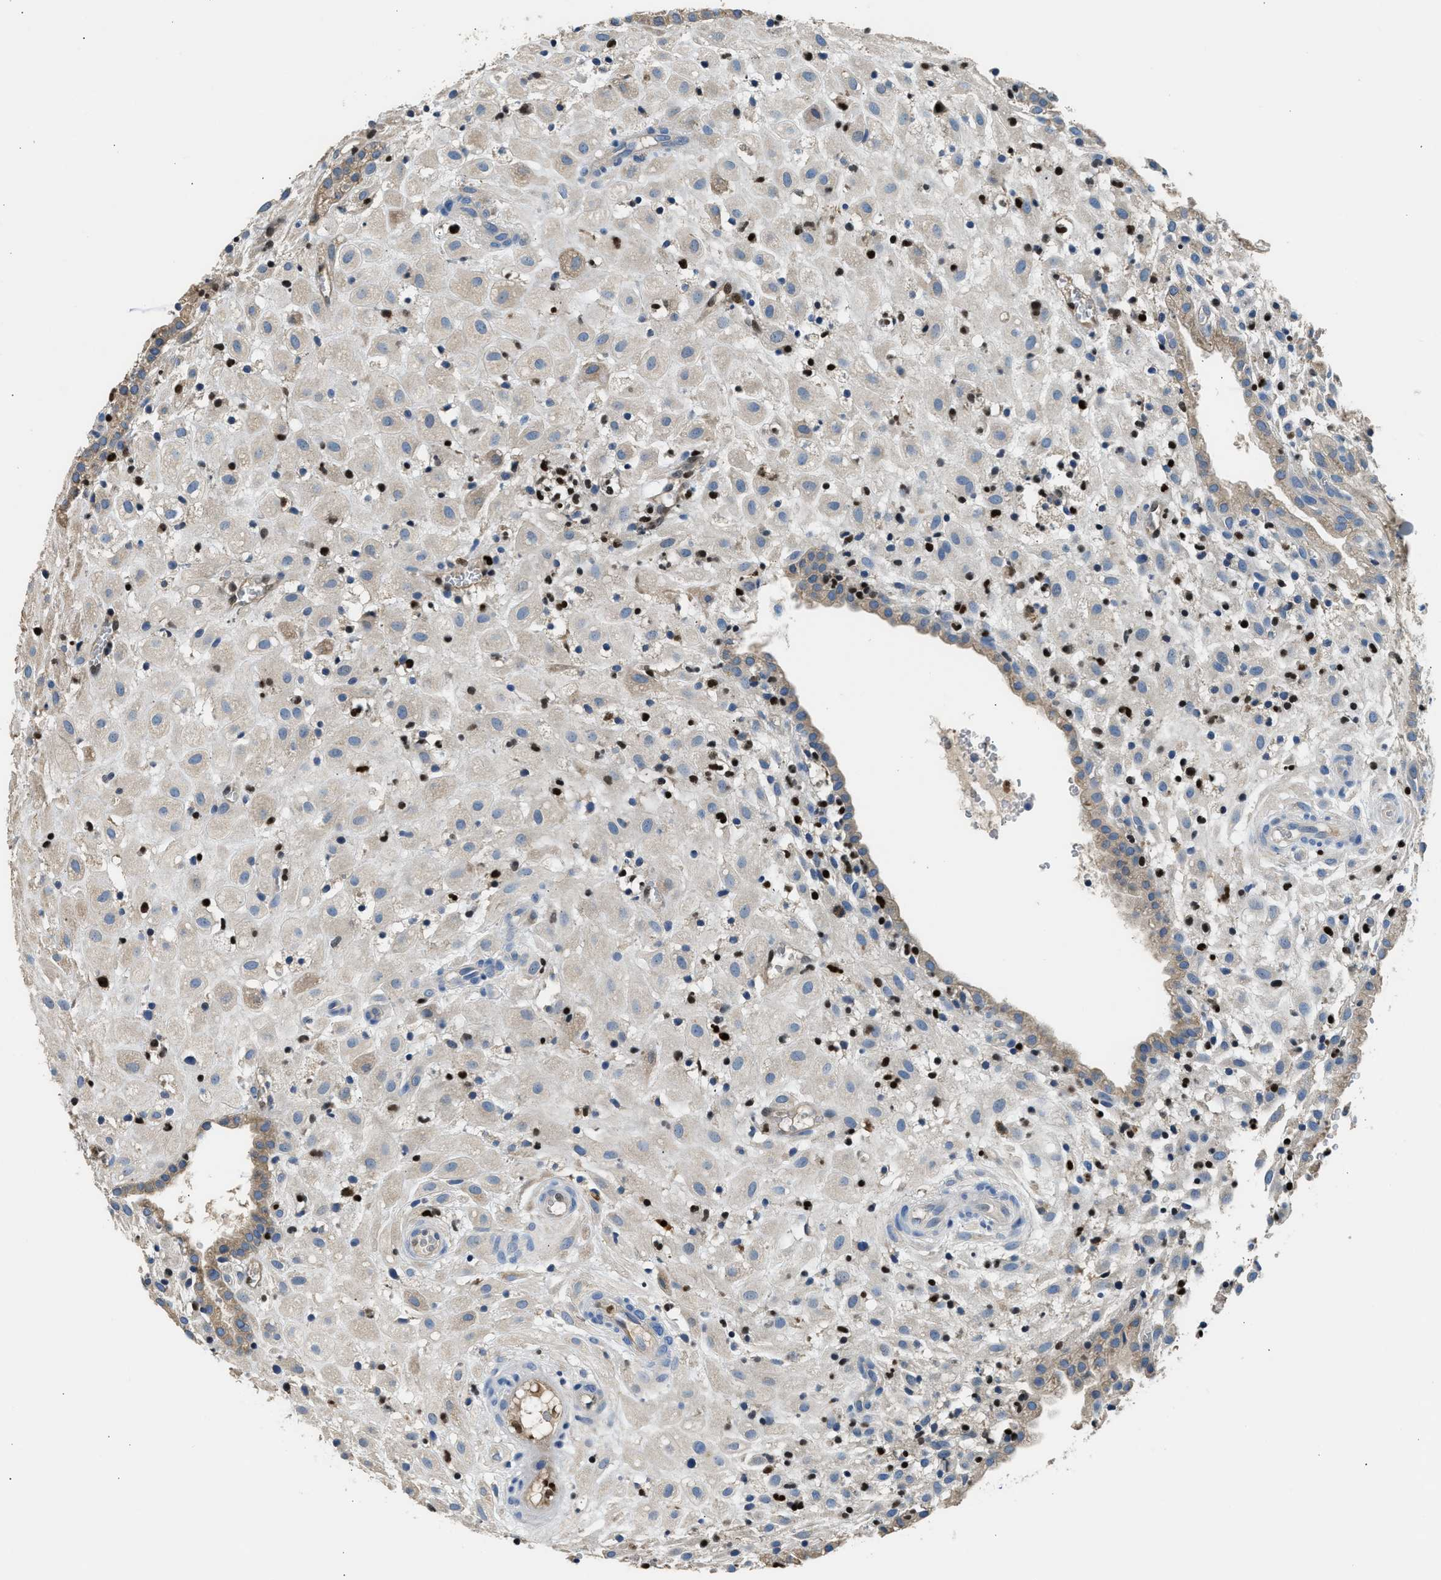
{"staining": {"intensity": "weak", "quantity": "25%-75%", "location": "cytoplasmic/membranous"}, "tissue": "placenta", "cell_type": "Decidual cells", "image_type": "normal", "snomed": [{"axis": "morphology", "description": "Normal tissue, NOS"}, {"axis": "topography", "description": "Placenta"}], "caption": "Decidual cells exhibit weak cytoplasmic/membranous positivity in approximately 25%-75% of cells in unremarkable placenta.", "gene": "TOX", "patient": {"sex": "female", "age": 18}}